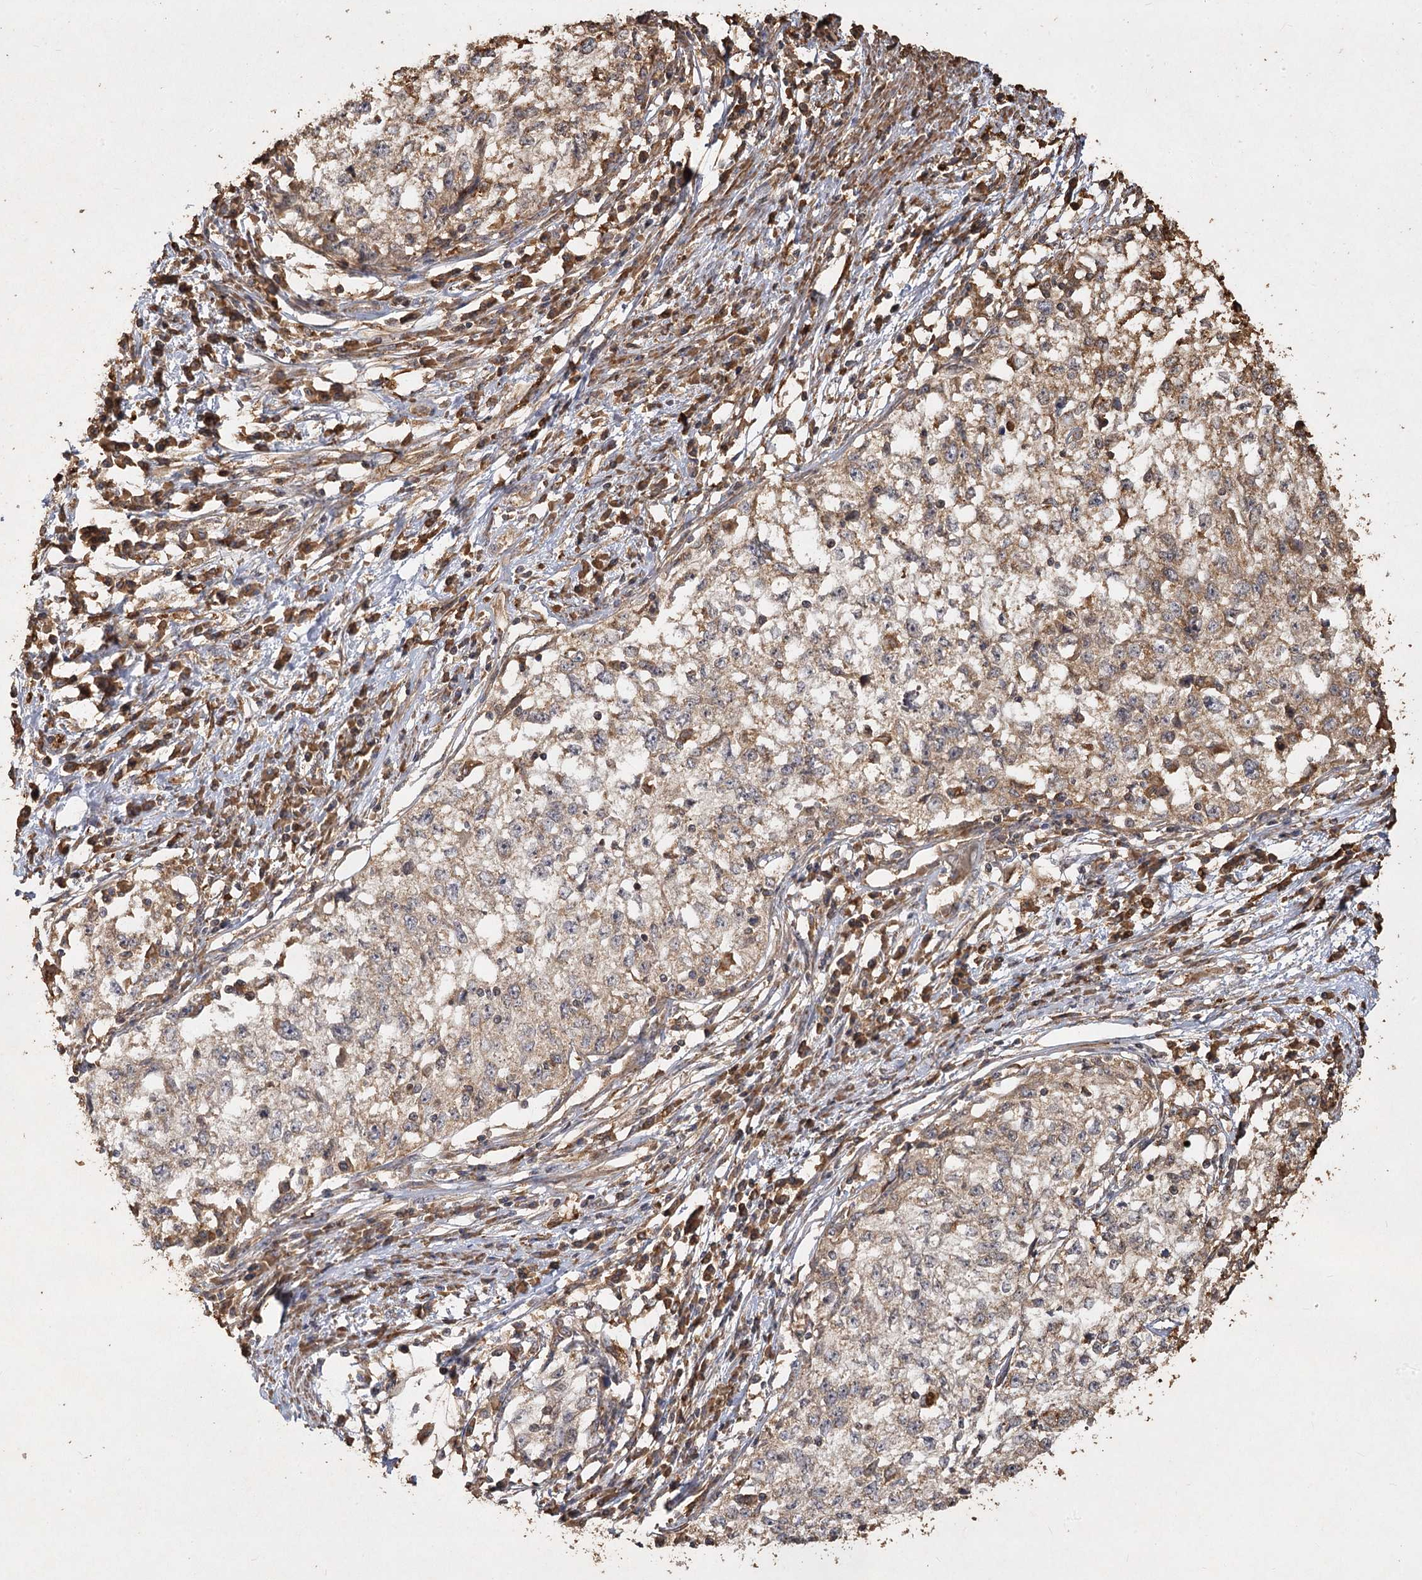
{"staining": {"intensity": "weak", "quantity": ">75%", "location": "cytoplasmic/membranous"}, "tissue": "cervical cancer", "cell_type": "Tumor cells", "image_type": "cancer", "snomed": [{"axis": "morphology", "description": "Squamous cell carcinoma, NOS"}, {"axis": "topography", "description": "Cervix"}], "caption": "A brown stain shows weak cytoplasmic/membranous staining of a protein in human cervical squamous cell carcinoma tumor cells.", "gene": "PIK3C2A", "patient": {"sex": "female", "age": 57}}